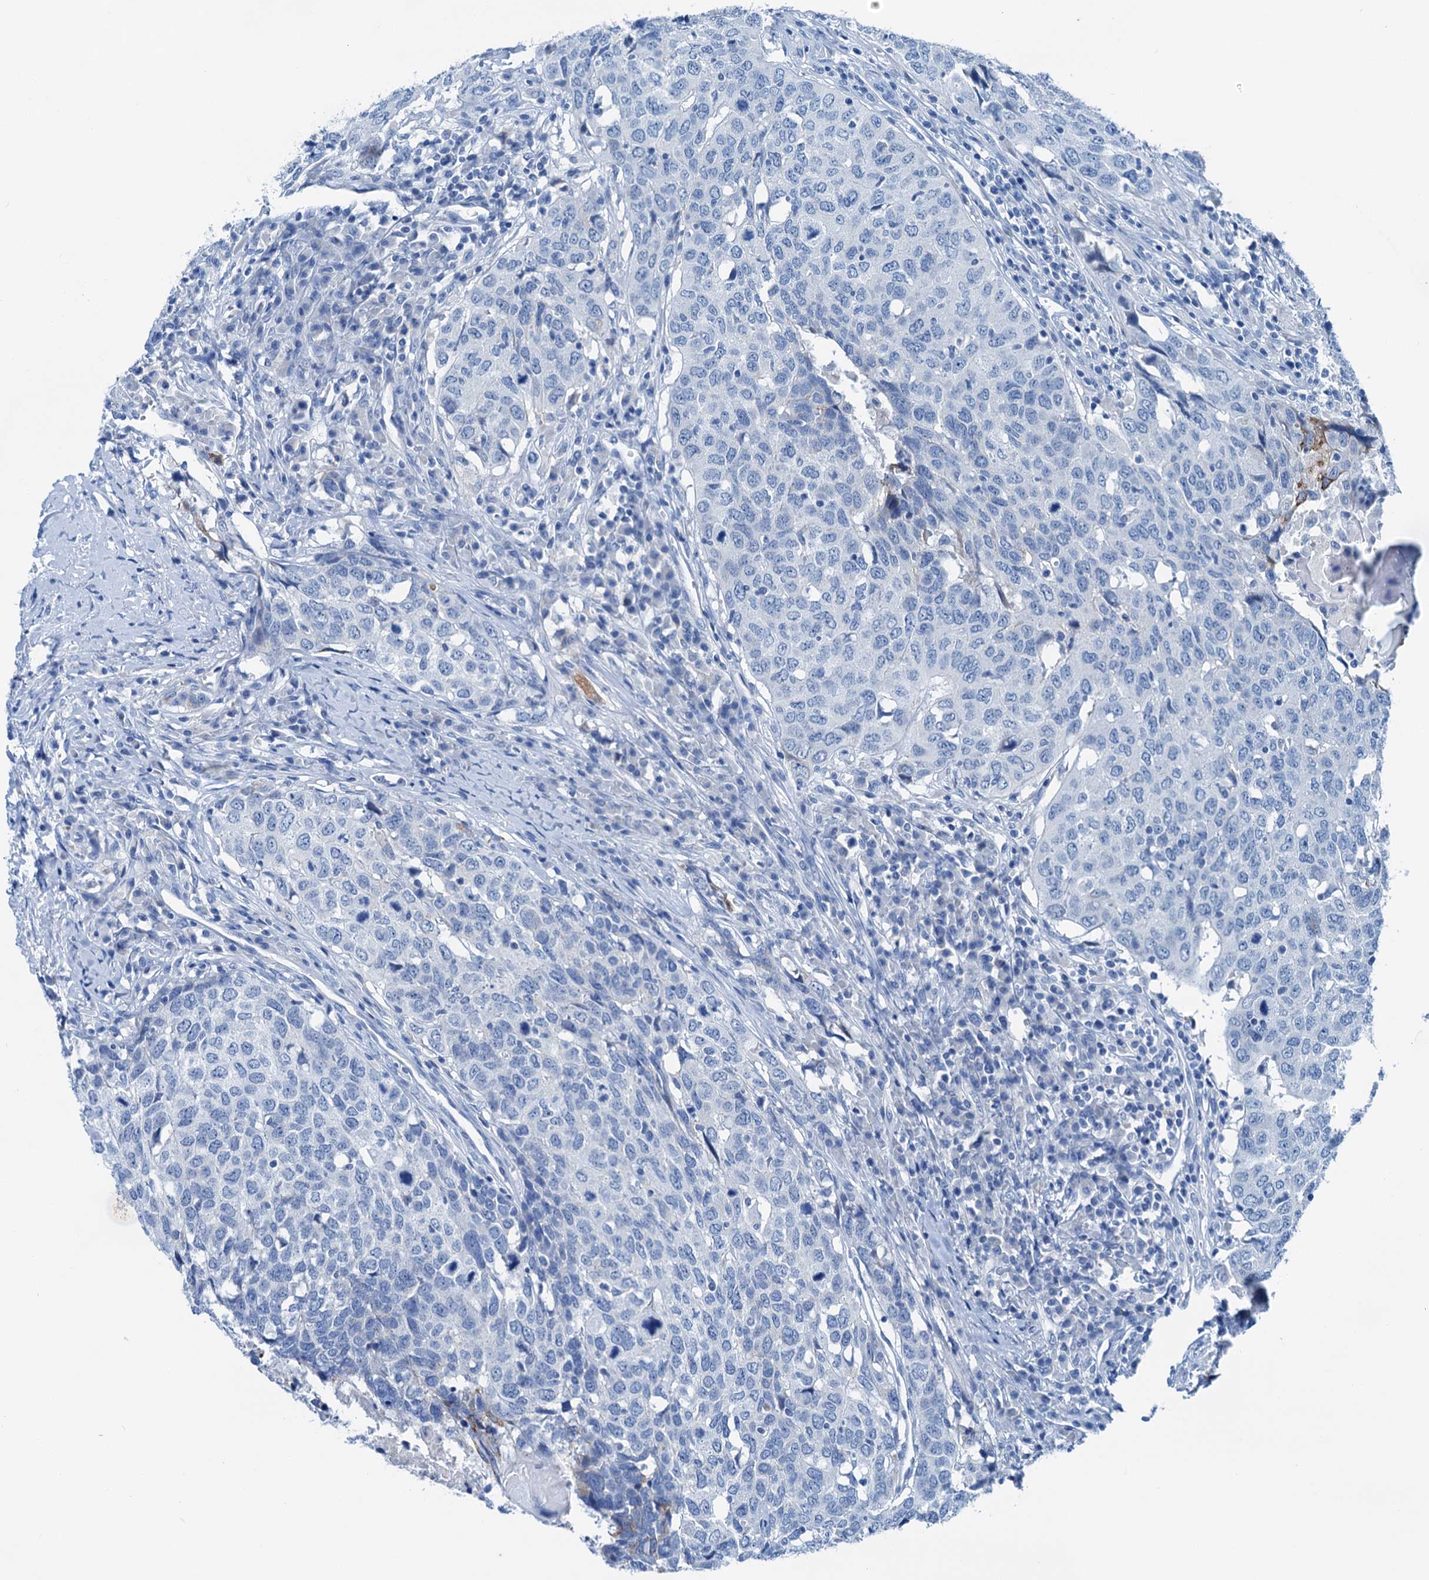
{"staining": {"intensity": "weak", "quantity": "<25%", "location": "cytoplasmic/membranous"}, "tissue": "head and neck cancer", "cell_type": "Tumor cells", "image_type": "cancer", "snomed": [{"axis": "morphology", "description": "Squamous cell carcinoma, NOS"}, {"axis": "topography", "description": "Head-Neck"}], "caption": "DAB (3,3'-diaminobenzidine) immunohistochemical staining of human head and neck squamous cell carcinoma exhibits no significant positivity in tumor cells.", "gene": "KNDC1", "patient": {"sex": "male", "age": 66}}